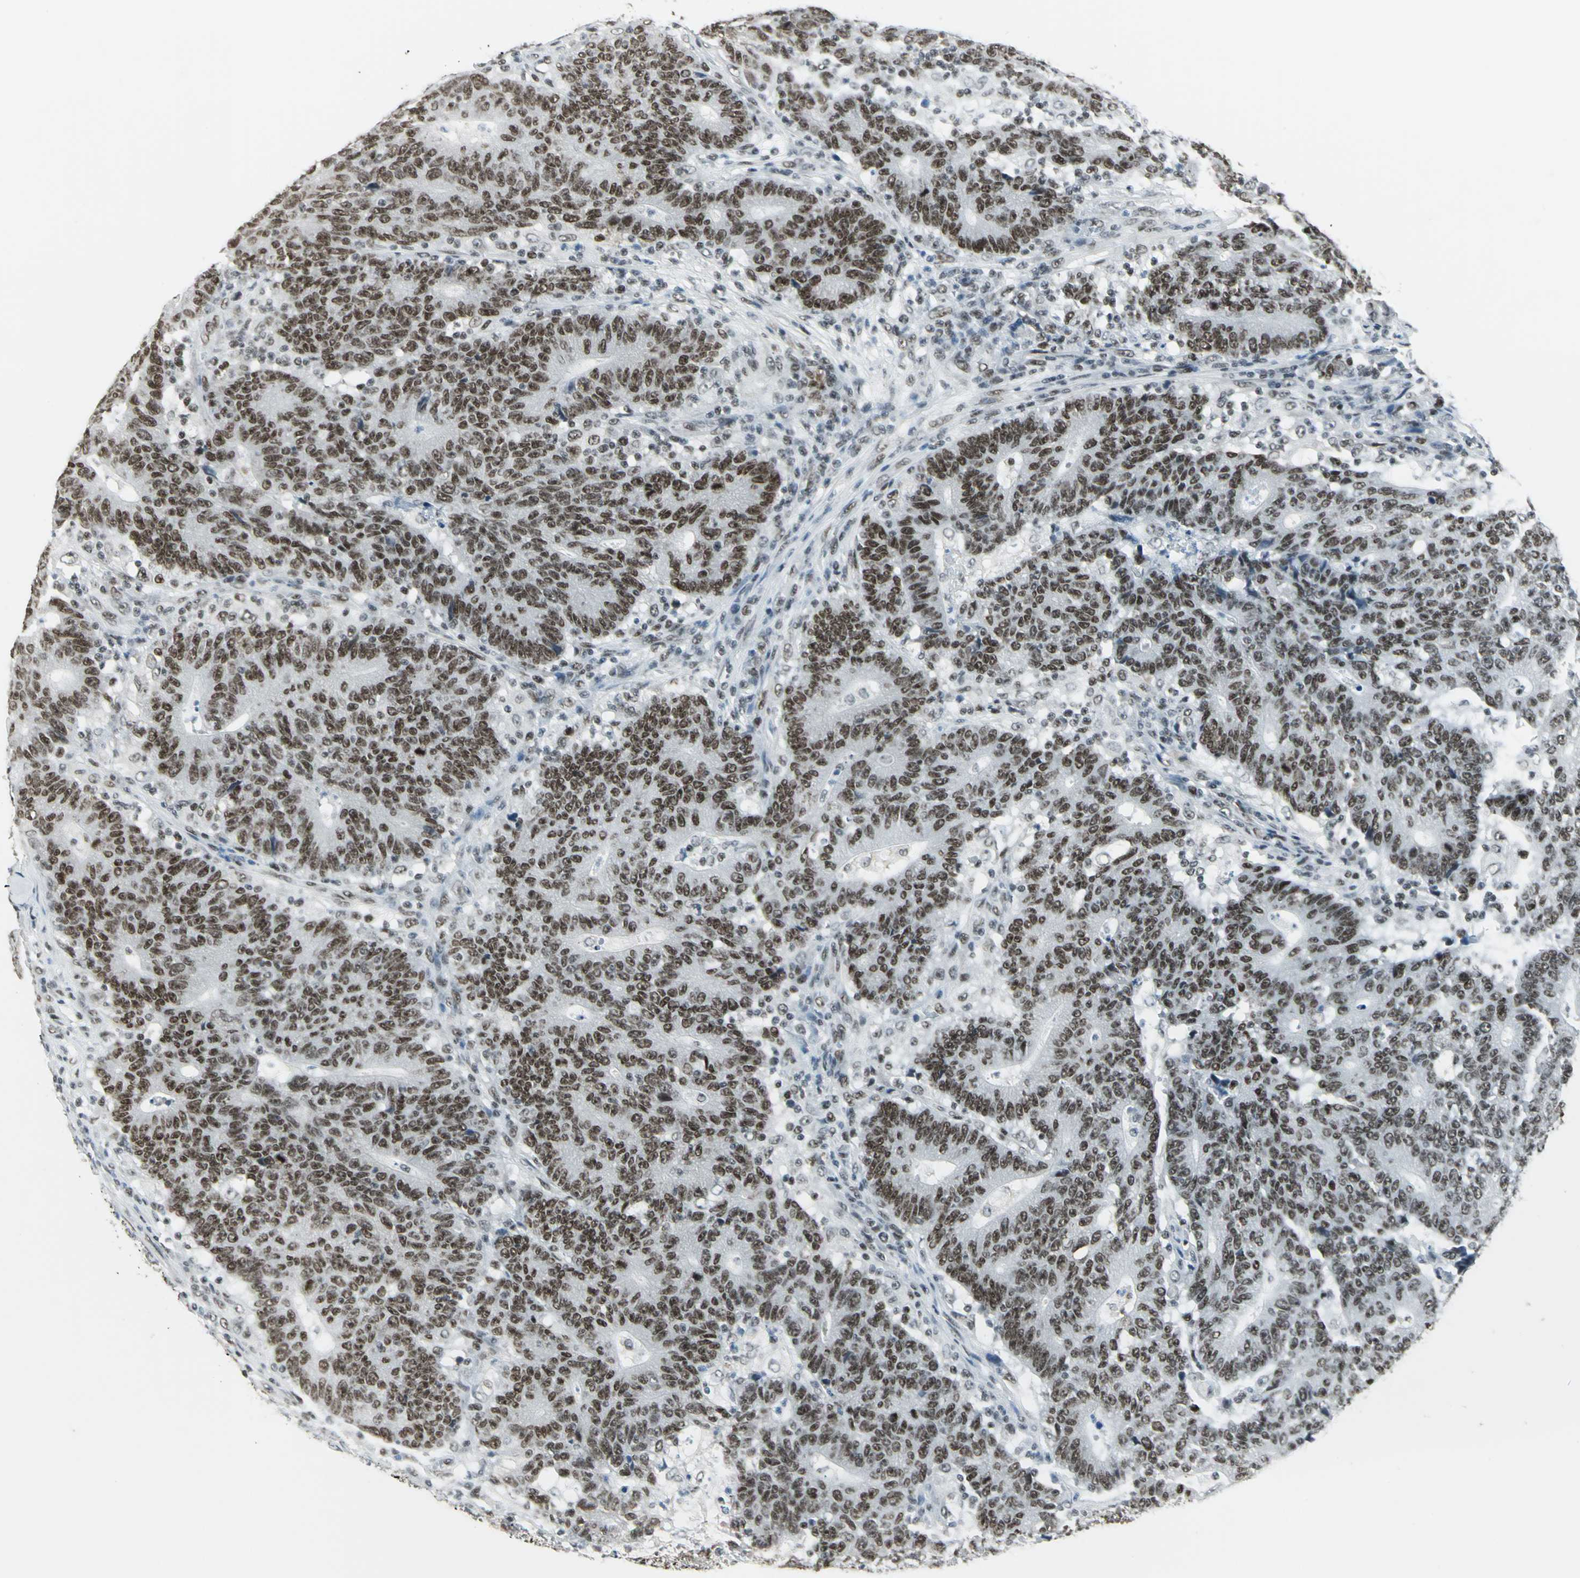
{"staining": {"intensity": "strong", "quantity": ">75%", "location": "nuclear"}, "tissue": "colorectal cancer", "cell_type": "Tumor cells", "image_type": "cancer", "snomed": [{"axis": "morphology", "description": "Normal tissue, NOS"}, {"axis": "morphology", "description": "Adenocarcinoma, NOS"}, {"axis": "topography", "description": "Colon"}], "caption": "Approximately >75% of tumor cells in human colorectal adenocarcinoma show strong nuclear protein staining as visualized by brown immunohistochemical staining.", "gene": "ADNP", "patient": {"sex": "female", "age": 75}}